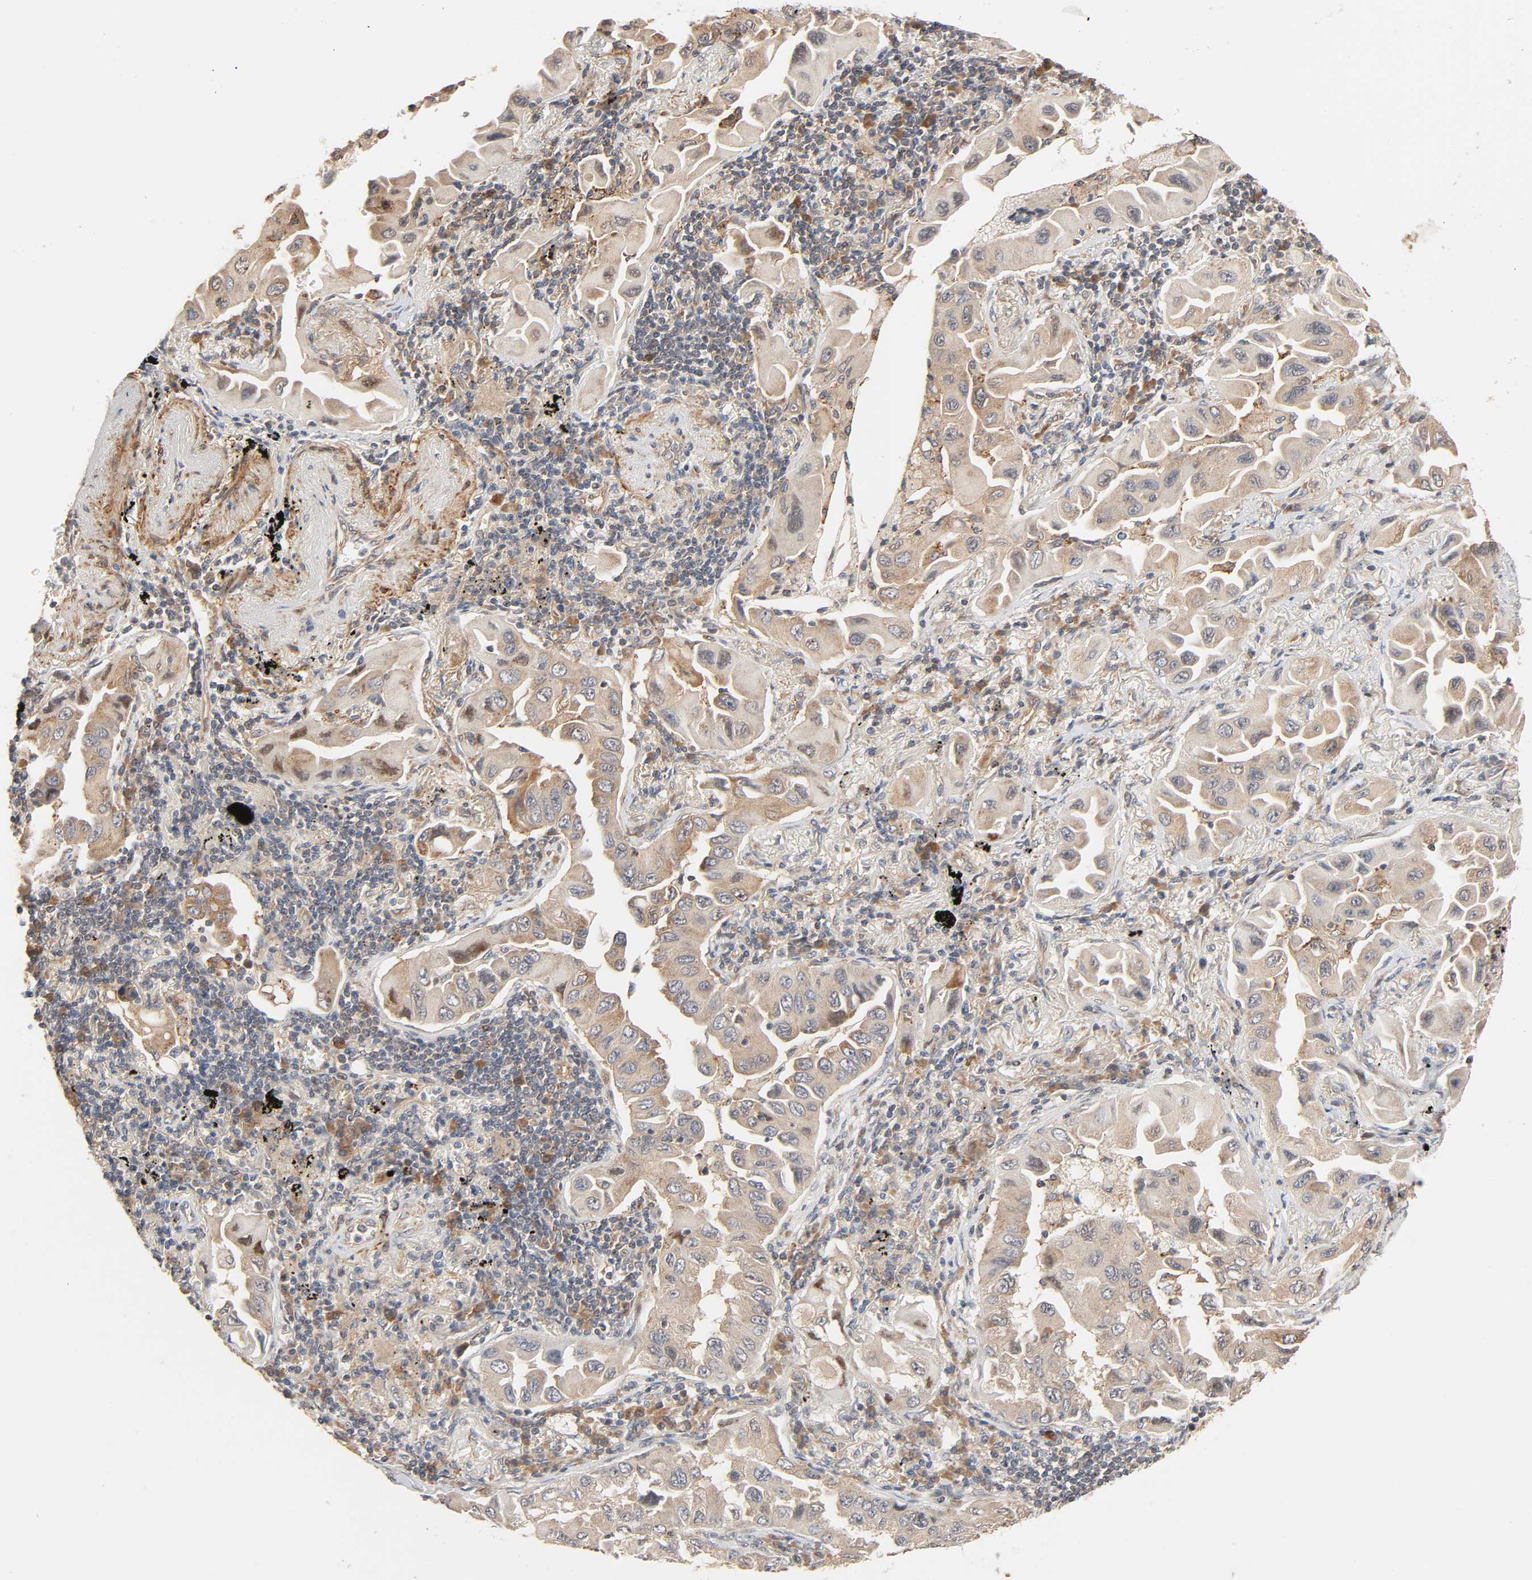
{"staining": {"intensity": "moderate", "quantity": ">75%", "location": "cytoplasmic/membranous"}, "tissue": "lung cancer", "cell_type": "Tumor cells", "image_type": "cancer", "snomed": [{"axis": "morphology", "description": "Adenocarcinoma, NOS"}, {"axis": "topography", "description": "Lung"}], "caption": "The photomicrograph demonstrates immunohistochemical staining of adenocarcinoma (lung). There is moderate cytoplasmic/membranous expression is seen in approximately >75% of tumor cells. The protein of interest is stained brown, and the nuclei are stained in blue (DAB (3,3'-diaminobenzidine) IHC with brightfield microscopy, high magnification).", "gene": "NEMF", "patient": {"sex": "female", "age": 65}}